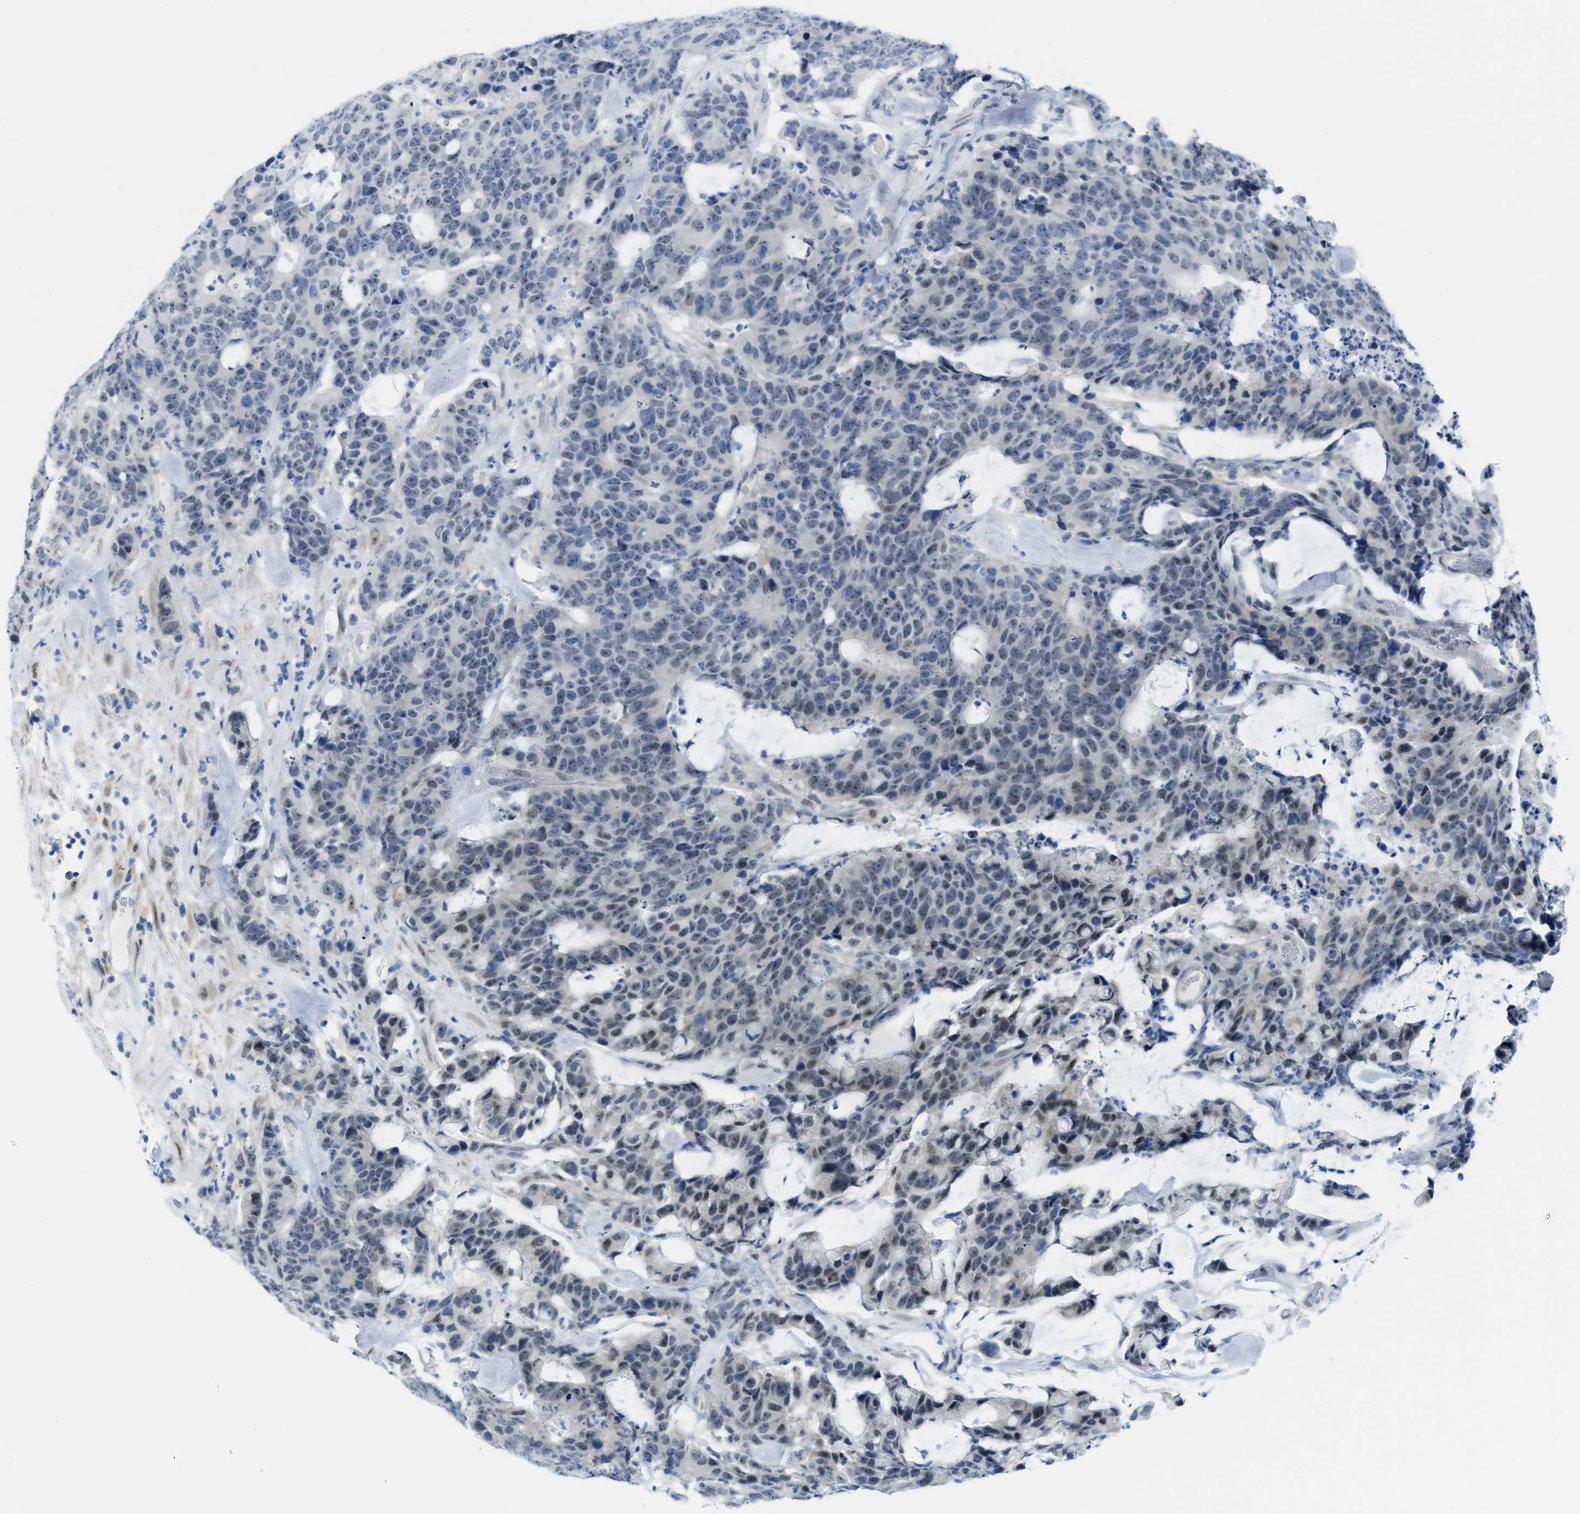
{"staining": {"intensity": "negative", "quantity": "none", "location": "none"}, "tissue": "colorectal cancer", "cell_type": "Tumor cells", "image_type": "cancer", "snomed": [{"axis": "morphology", "description": "Adenocarcinoma, NOS"}, {"axis": "topography", "description": "Colon"}], "caption": "This is an immunohistochemistry photomicrograph of human colorectal adenocarcinoma. There is no positivity in tumor cells.", "gene": "PHRF1", "patient": {"sex": "female", "age": 86}}